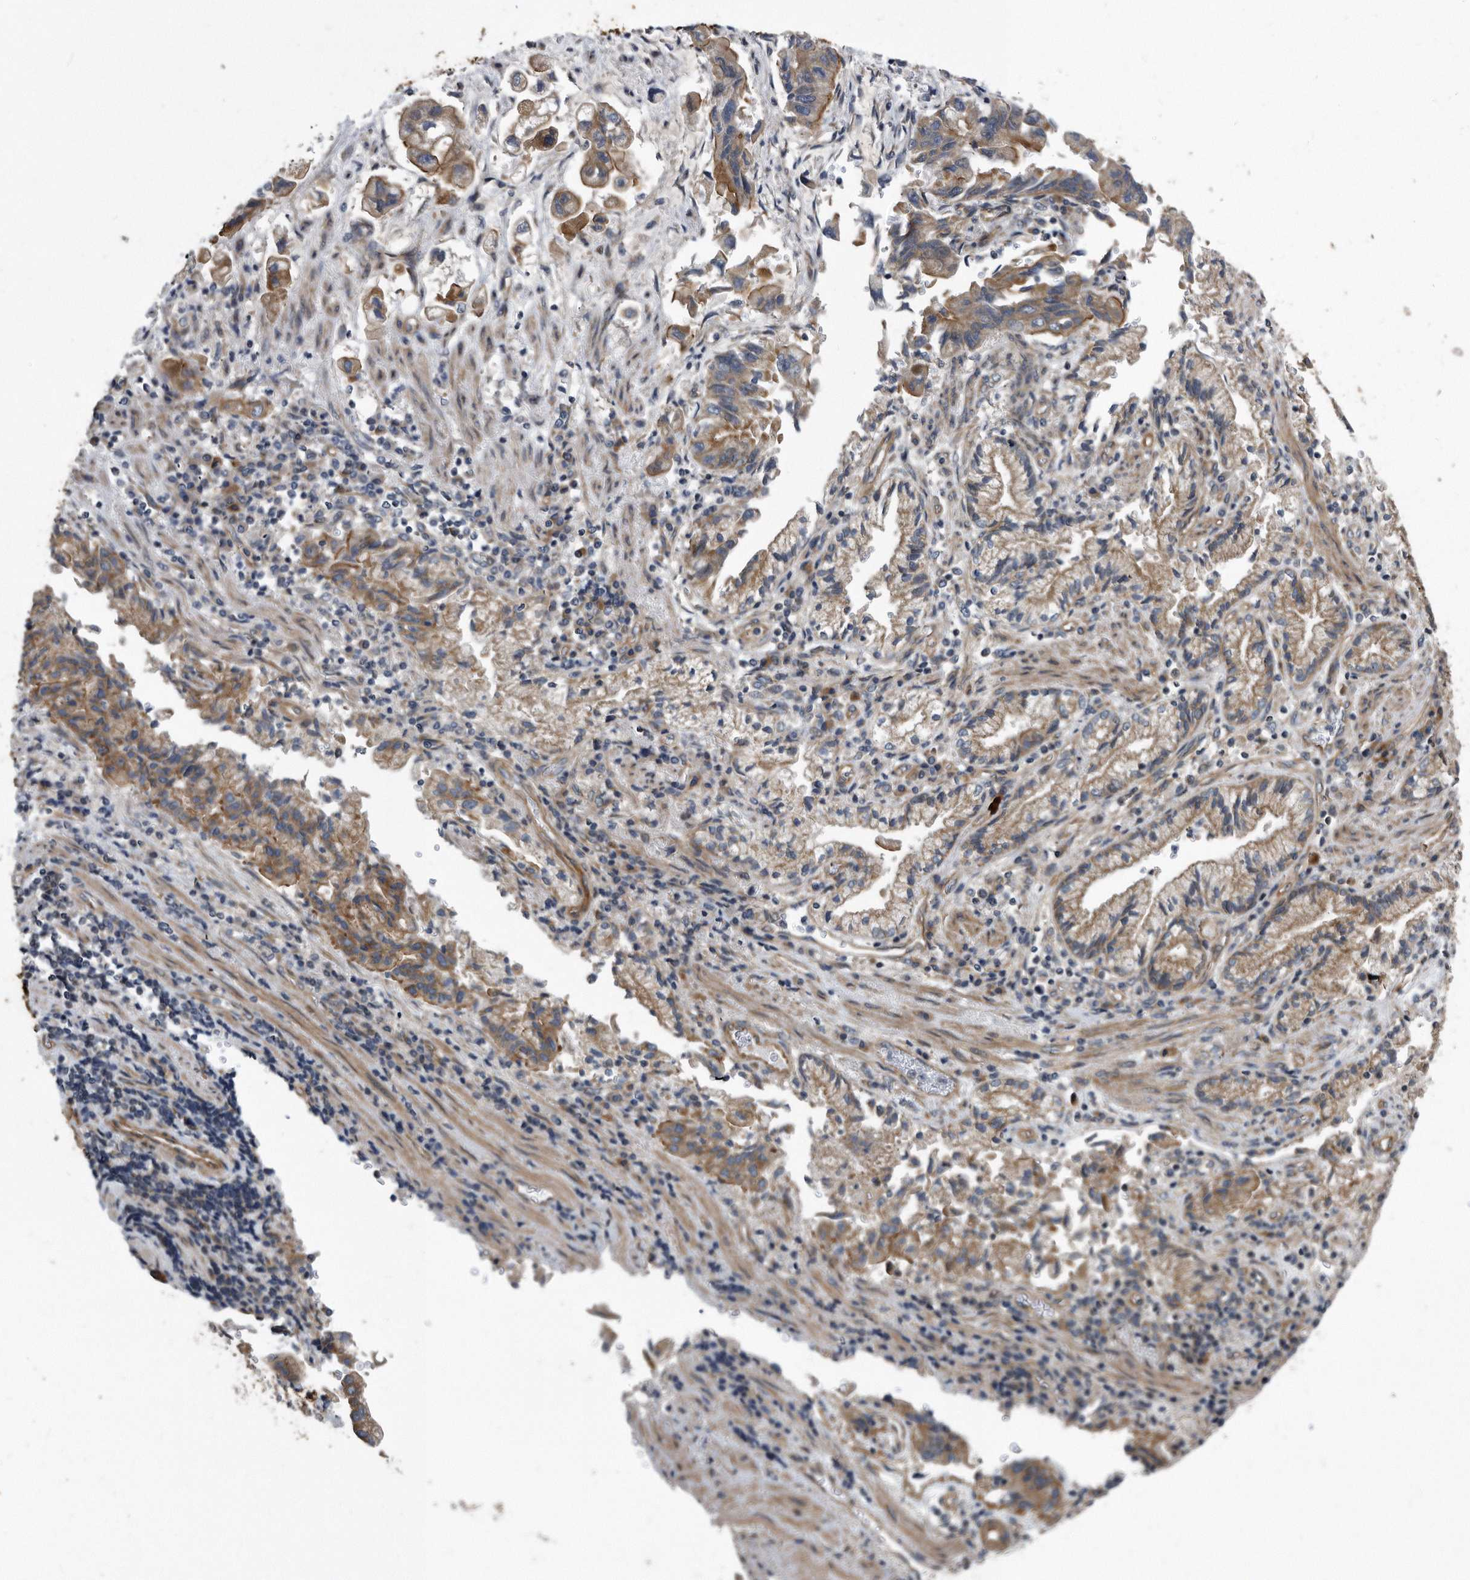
{"staining": {"intensity": "moderate", "quantity": "<25%", "location": "cytoplasmic/membranous"}, "tissue": "stomach cancer", "cell_type": "Tumor cells", "image_type": "cancer", "snomed": [{"axis": "morphology", "description": "Adenocarcinoma, NOS"}, {"axis": "topography", "description": "Stomach"}], "caption": "Immunohistochemistry (IHC) staining of stomach cancer, which displays low levels of moderate cytoplasmic/membranous positivity in about <25% of tumor cells indicating moderate cytoplasmic/membranous protein positivity. The staining was performed using DAB (3,3'-diaminobenzidine) (brown) for protein detection and nuclei were counterstained in hematoxylin (blue).", "gene": "ARMCX1", "patient": {"sex": "male", "age": 62}}